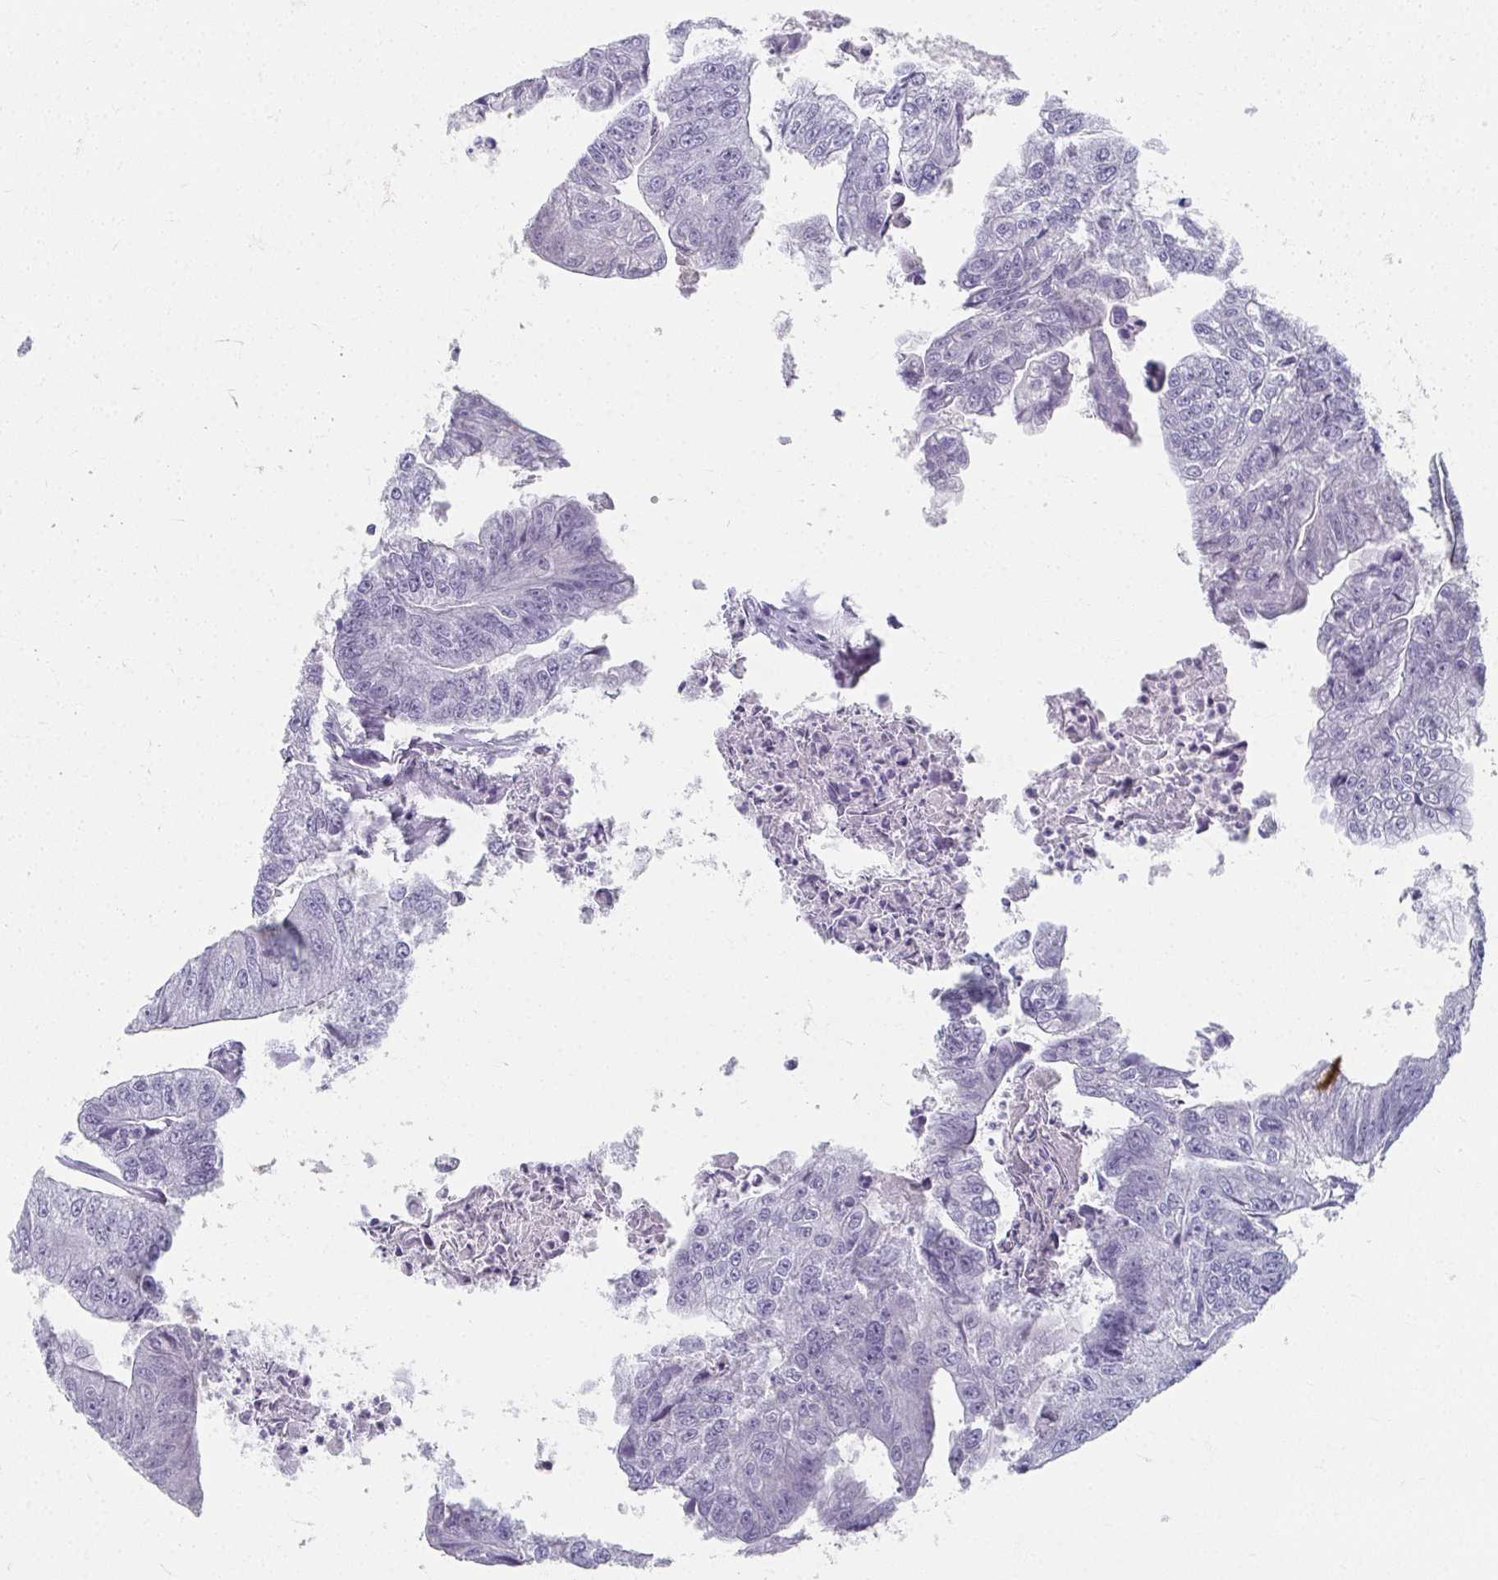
{"staining": {"intensity": "negative", "quantity": "none", "location": "none"}, "tissue": "colorectal cancer", "cell_type": "Tumor cells", "image_type": "cancer", "snomed": [{"axis": "morphology", "description": "Adenocarcinoma, NOS"}, {"axis": "topography", "description": "Colon"}], "caption": "Tumor cells show no significant protein staining in adenocarcinoma (colorectal).", "gene": "CAMKV", "patient": {"sex": "female", "age": 67}}